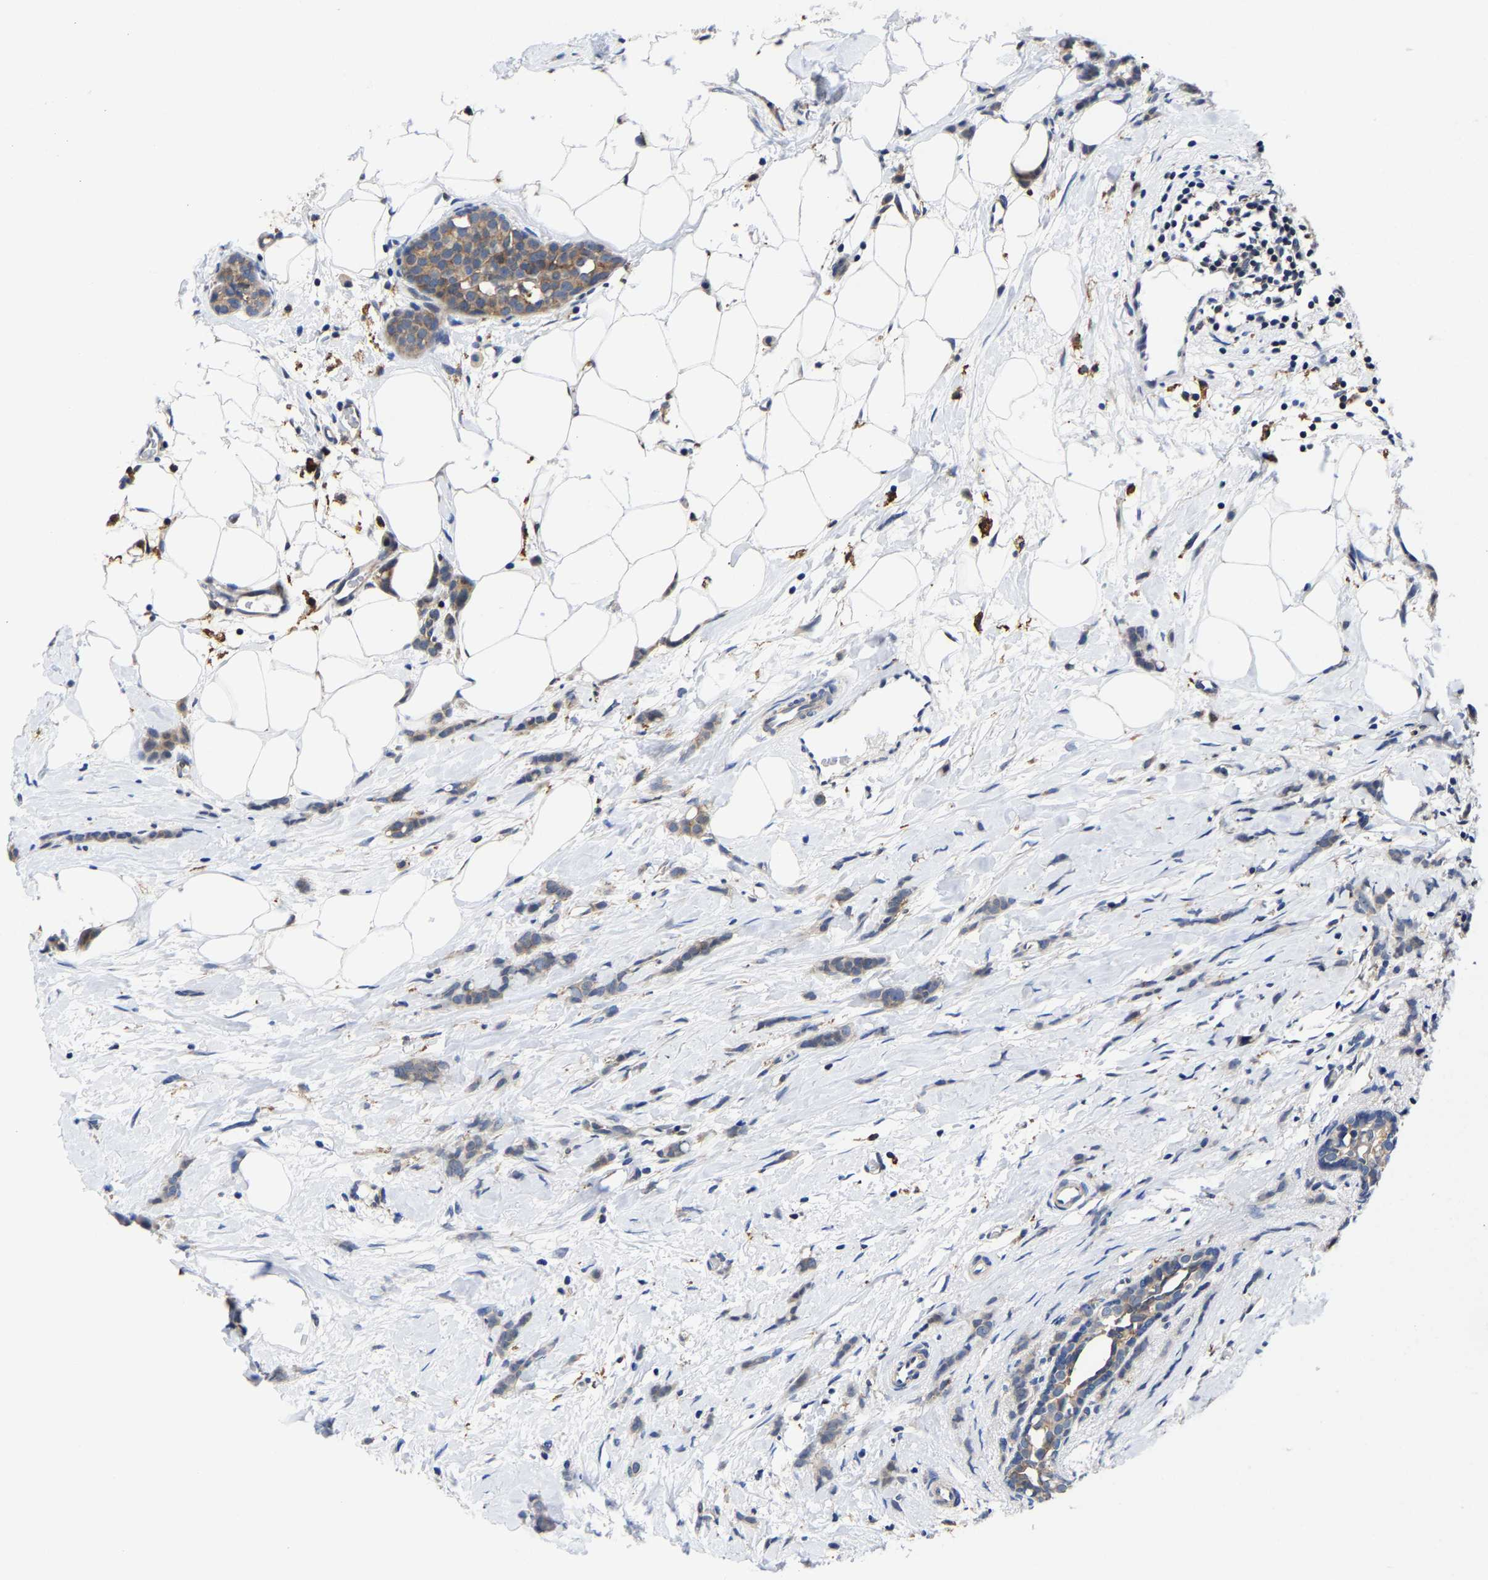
{"staining": {"intensity": "weak", "quantity": ">75%", "location": "cytoplasmic/membranous"}, "tissue": "breast cancer", "cell_type": "Tumor cells", "image_type": "cancer", "snomed": [{"axis": "morphology", "description": "Lobular carcinoma, in situ"}, {"axis": "morphology", "description": "Lobular carcinoma"}, {"axis": "topography", "description": "Breast"}], "caption": "Immunohistochemistry (IHC) micrograph of neoplastic tissue: human breast cancer stained using immunohistochemistry displays low levels of weak protein expression localized specifically in the cytoplasmic/membranous of tumor cells, appearing as a cytoplasmic/membranous brown color.", "gene": "PFKFB3", "patient": {"sex": "female", "age": 41}}